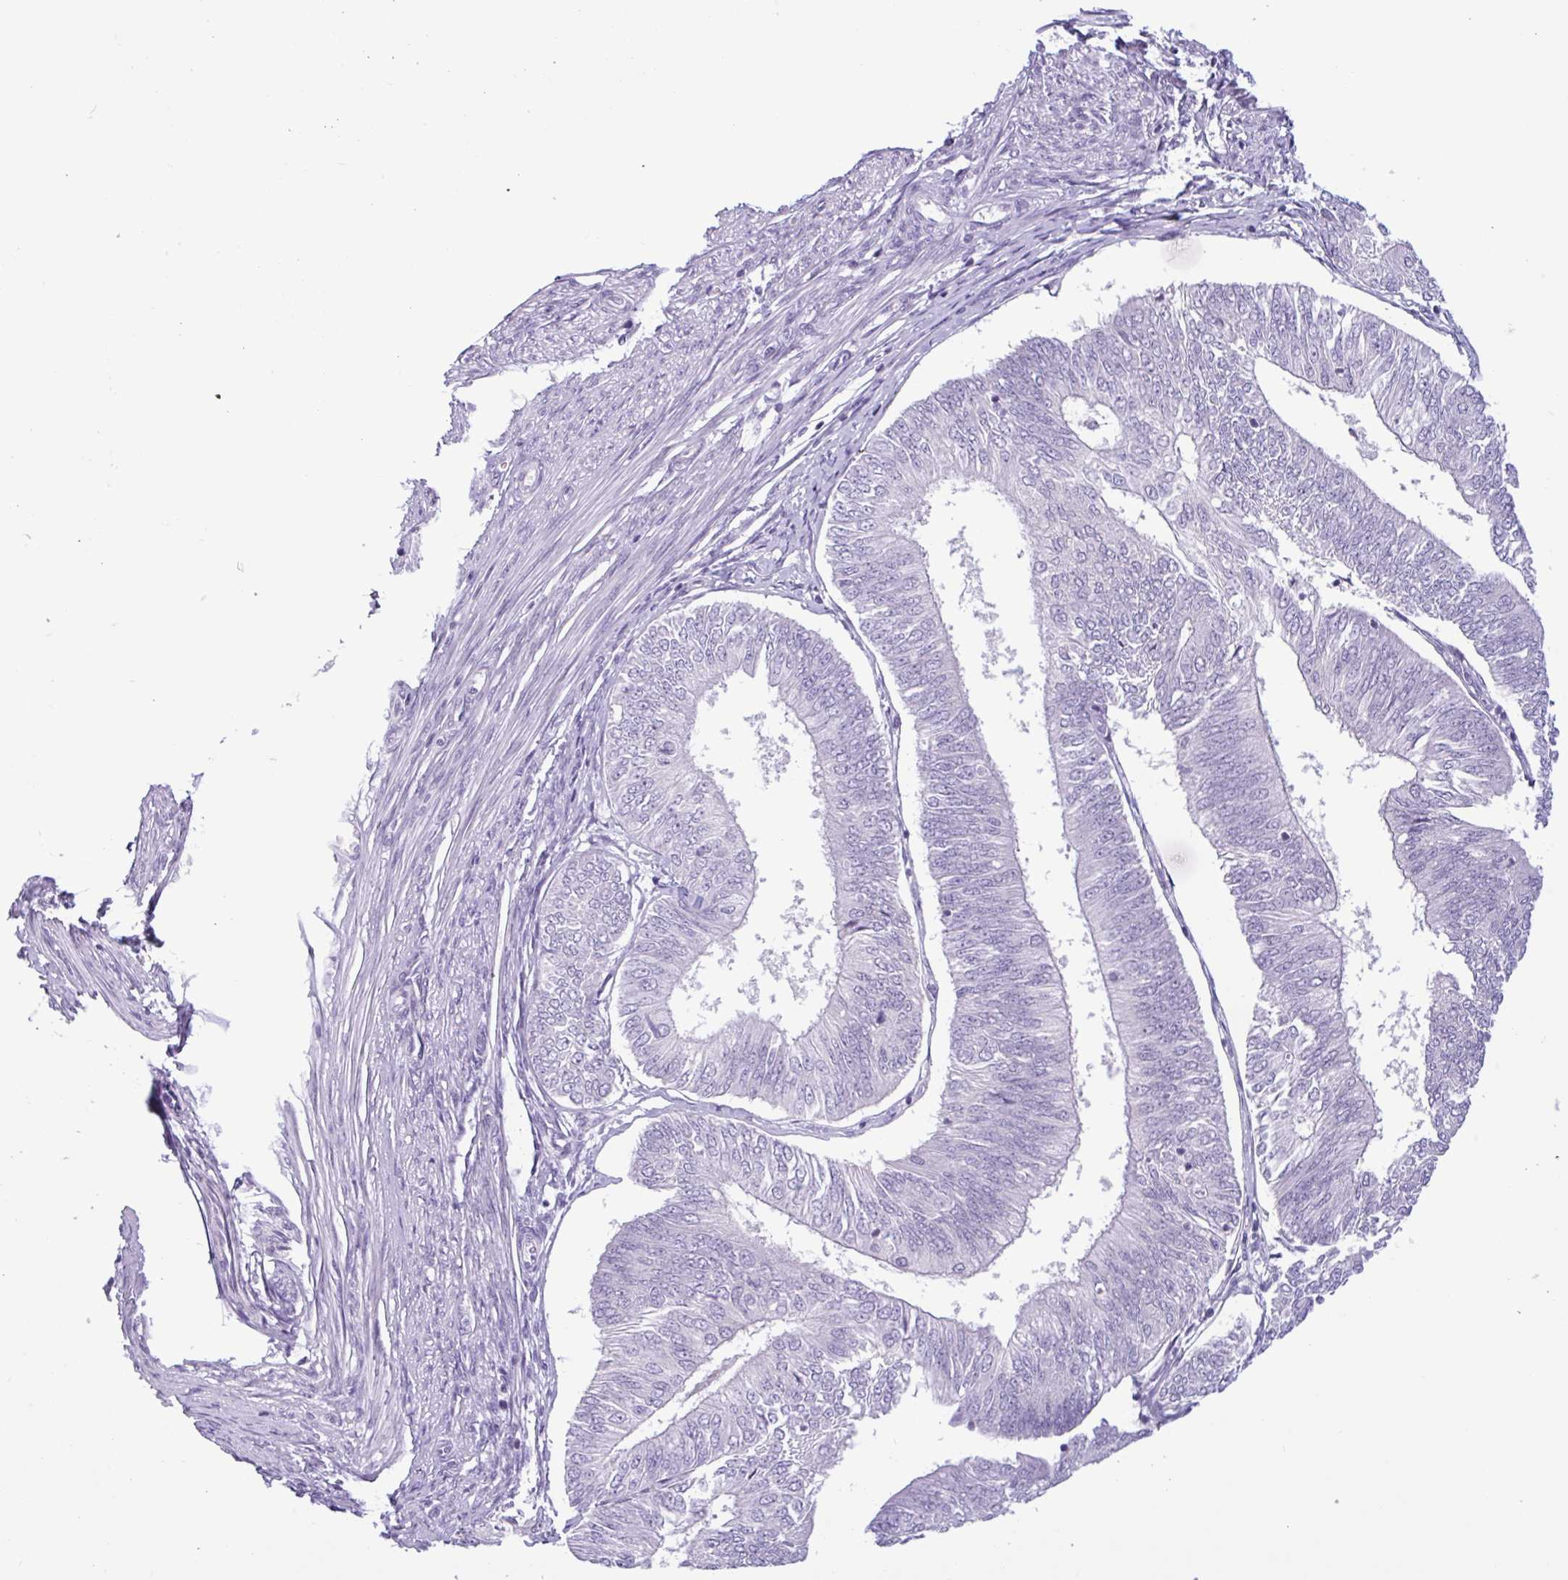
{"staining": {"intensity": "negative", "quantity": "none", "location": "none"}, "tissue": "endometrial cancer", "cell_type": "Tumor cells", "image_type": "cancer", "snomed": [{"axis": "morphology", "description": "Adenocarcinoma, NOS"}, {"axis": "topography", "description": "Endometrium"}], "caption": "An immunohistochemistry photomicrograph of endometrial cancer is shown. There is no staining in tumor cells of endometrial cancer.", "gene": "CTSE", "patient": {"sex": "female", "age": 58}}